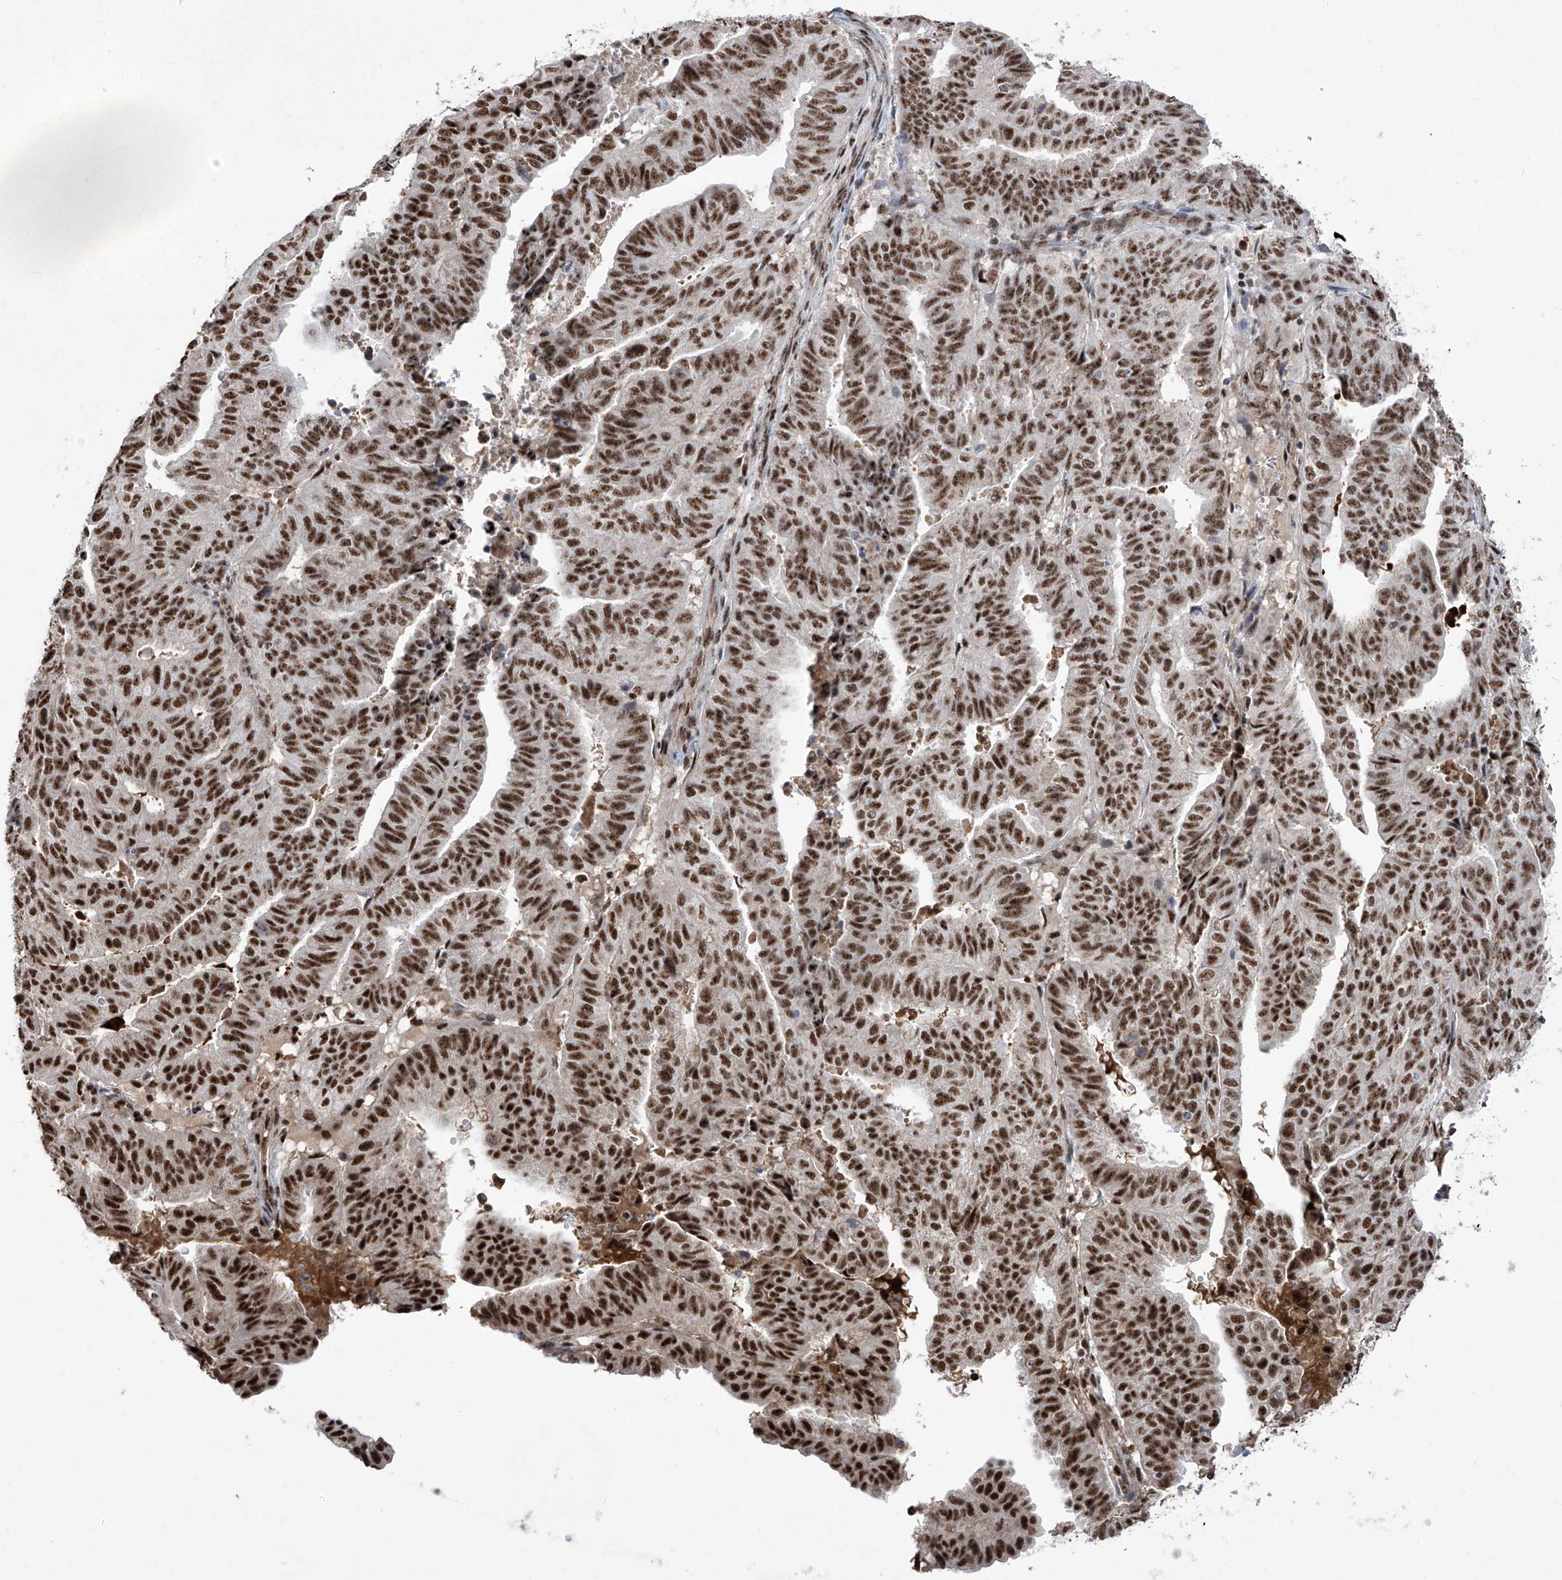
{"staining": {"intensity": "strong", "quantity": ">75%", "location": "nuclear"}, "tissue": "endometrial cancer", "cell_type": "Tumor cells", "image_type": "cancer", "snomed": [{"axis": "morphology", "description": "Adenocarcinoma, NOS"}, {"axis": "topography", "description": "Uterus"}], "caption": "IHC image of human endometrial adenocarcinoma stained for a protein (brown), which shows high levels of strong nuclear positivity in approximately >75% of tumor cells.", "gene": "FBXL4", "patient": {"sex": "female", "age": 77}}